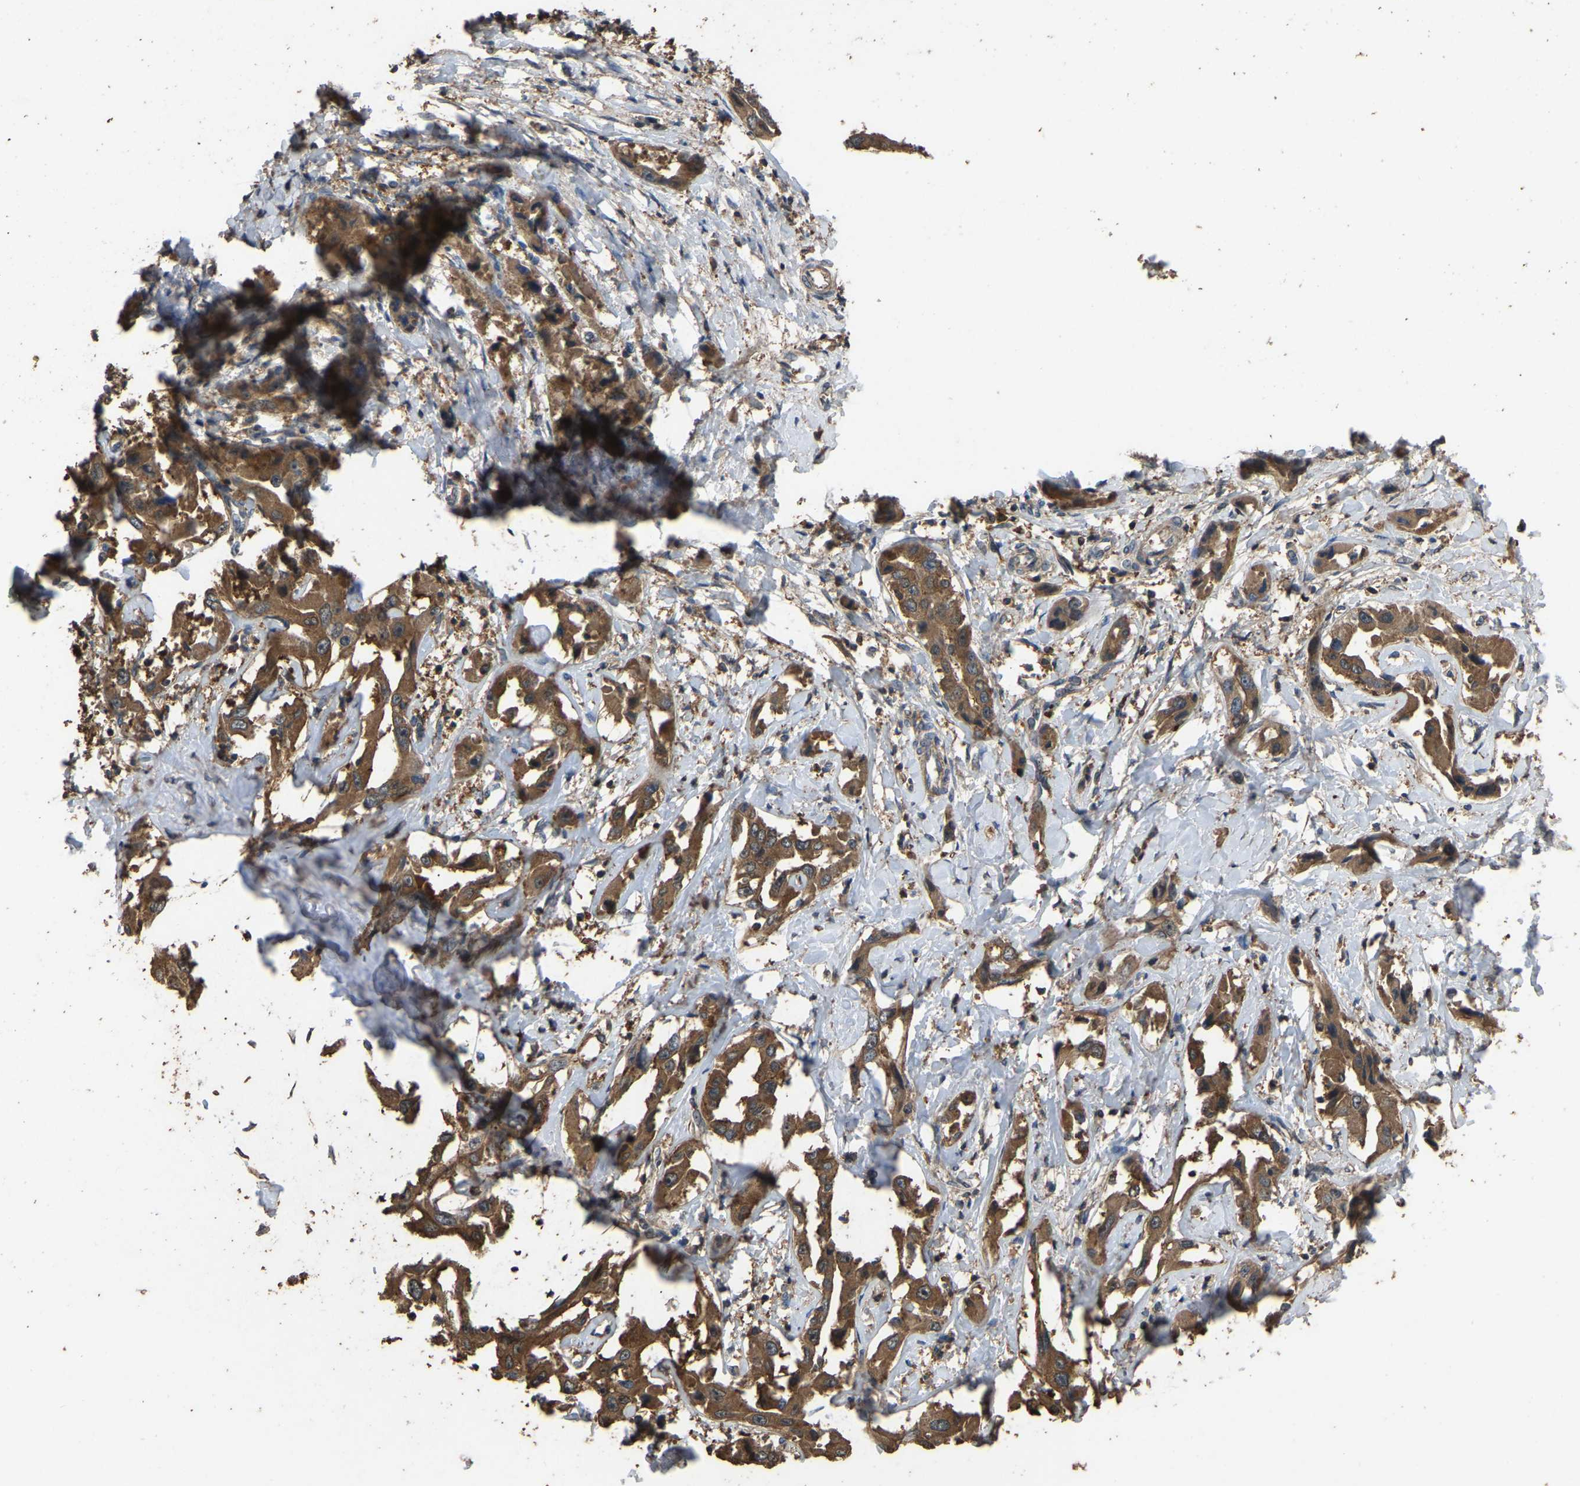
{"staining": {"intensity": "moderate", "quantity": ">75%", "location": "cytoplasmic/membranous"}, "tissue": "liver cancer", "cell_type": "Tumor cells", "image_type": "cancer", "snomed": [{"axis": "morphology", "description": "Cholangiocarcinoma"}, {"axis": "topography", "description": "Liver"}], "caption": "This is an image of immunohistochemistry staining of liver cancer (cholangiocarcinoma), which shows moderate staining in the cytoplasmic/membranous of tumor cells.", "gene": "FHIT", "patient": {"sex": "male", "age": 59}}